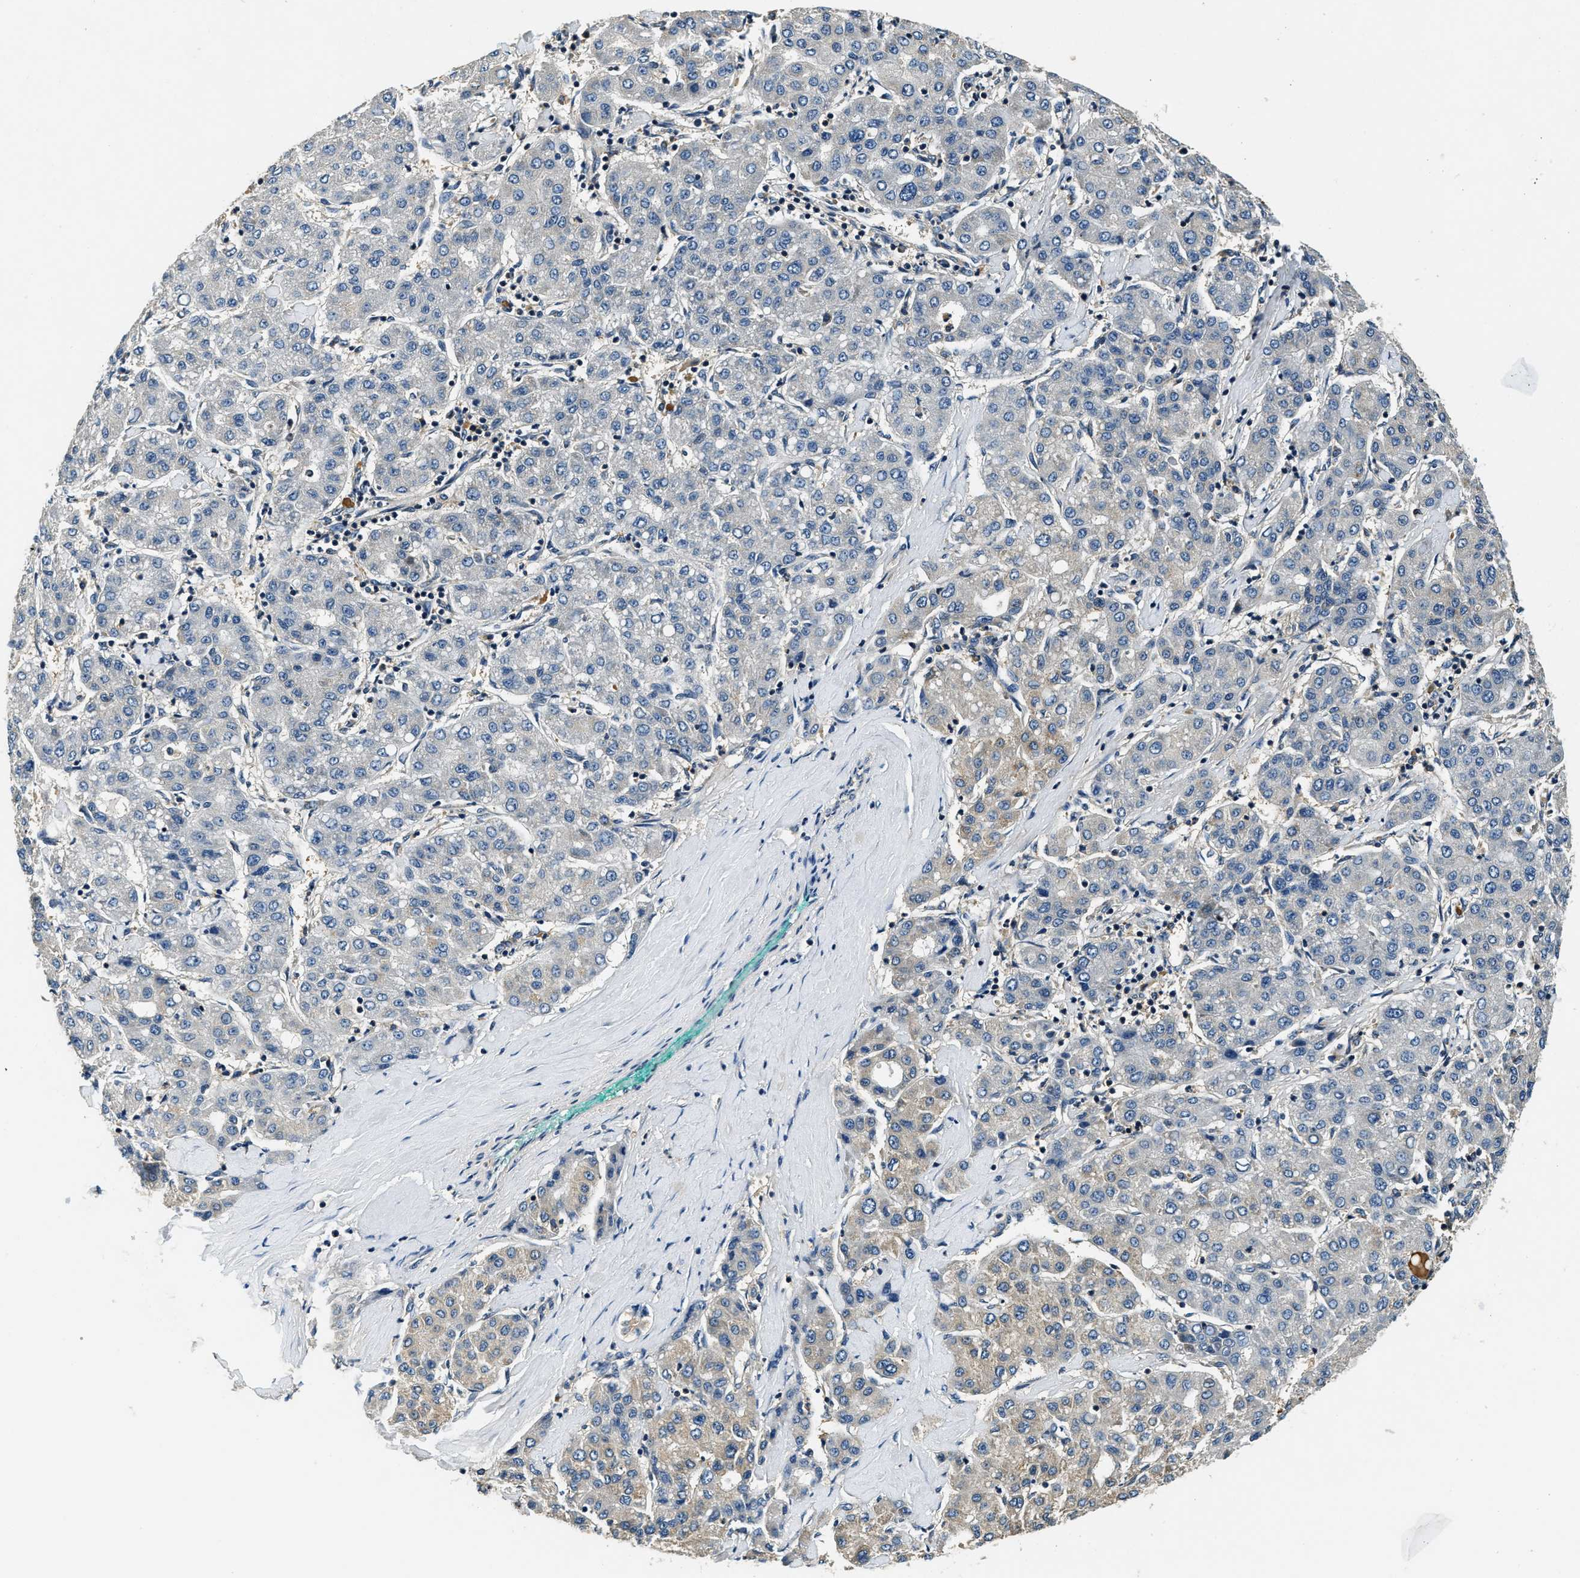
{"staining": {"intensity": "weak", "quantity": "<25%", "location": "cytoplasmic/membranous"}, "tissue": "liver cancer", "cell_type": "Tumor cells", "image_type": "cancer", "snomed": [{"axis": "morphology", "description": "Carcinoma, Hepatocellular, NOS"}, {"axis": "topography", "description": "Liver"}], "caption": "Liver cancer (hepatocellular carcinoma) stained for a protein using immunohistochemistry reveals no staining tumor cells.", "gene": "RESF1", "patient": {"sex": "male", "age": 65}}